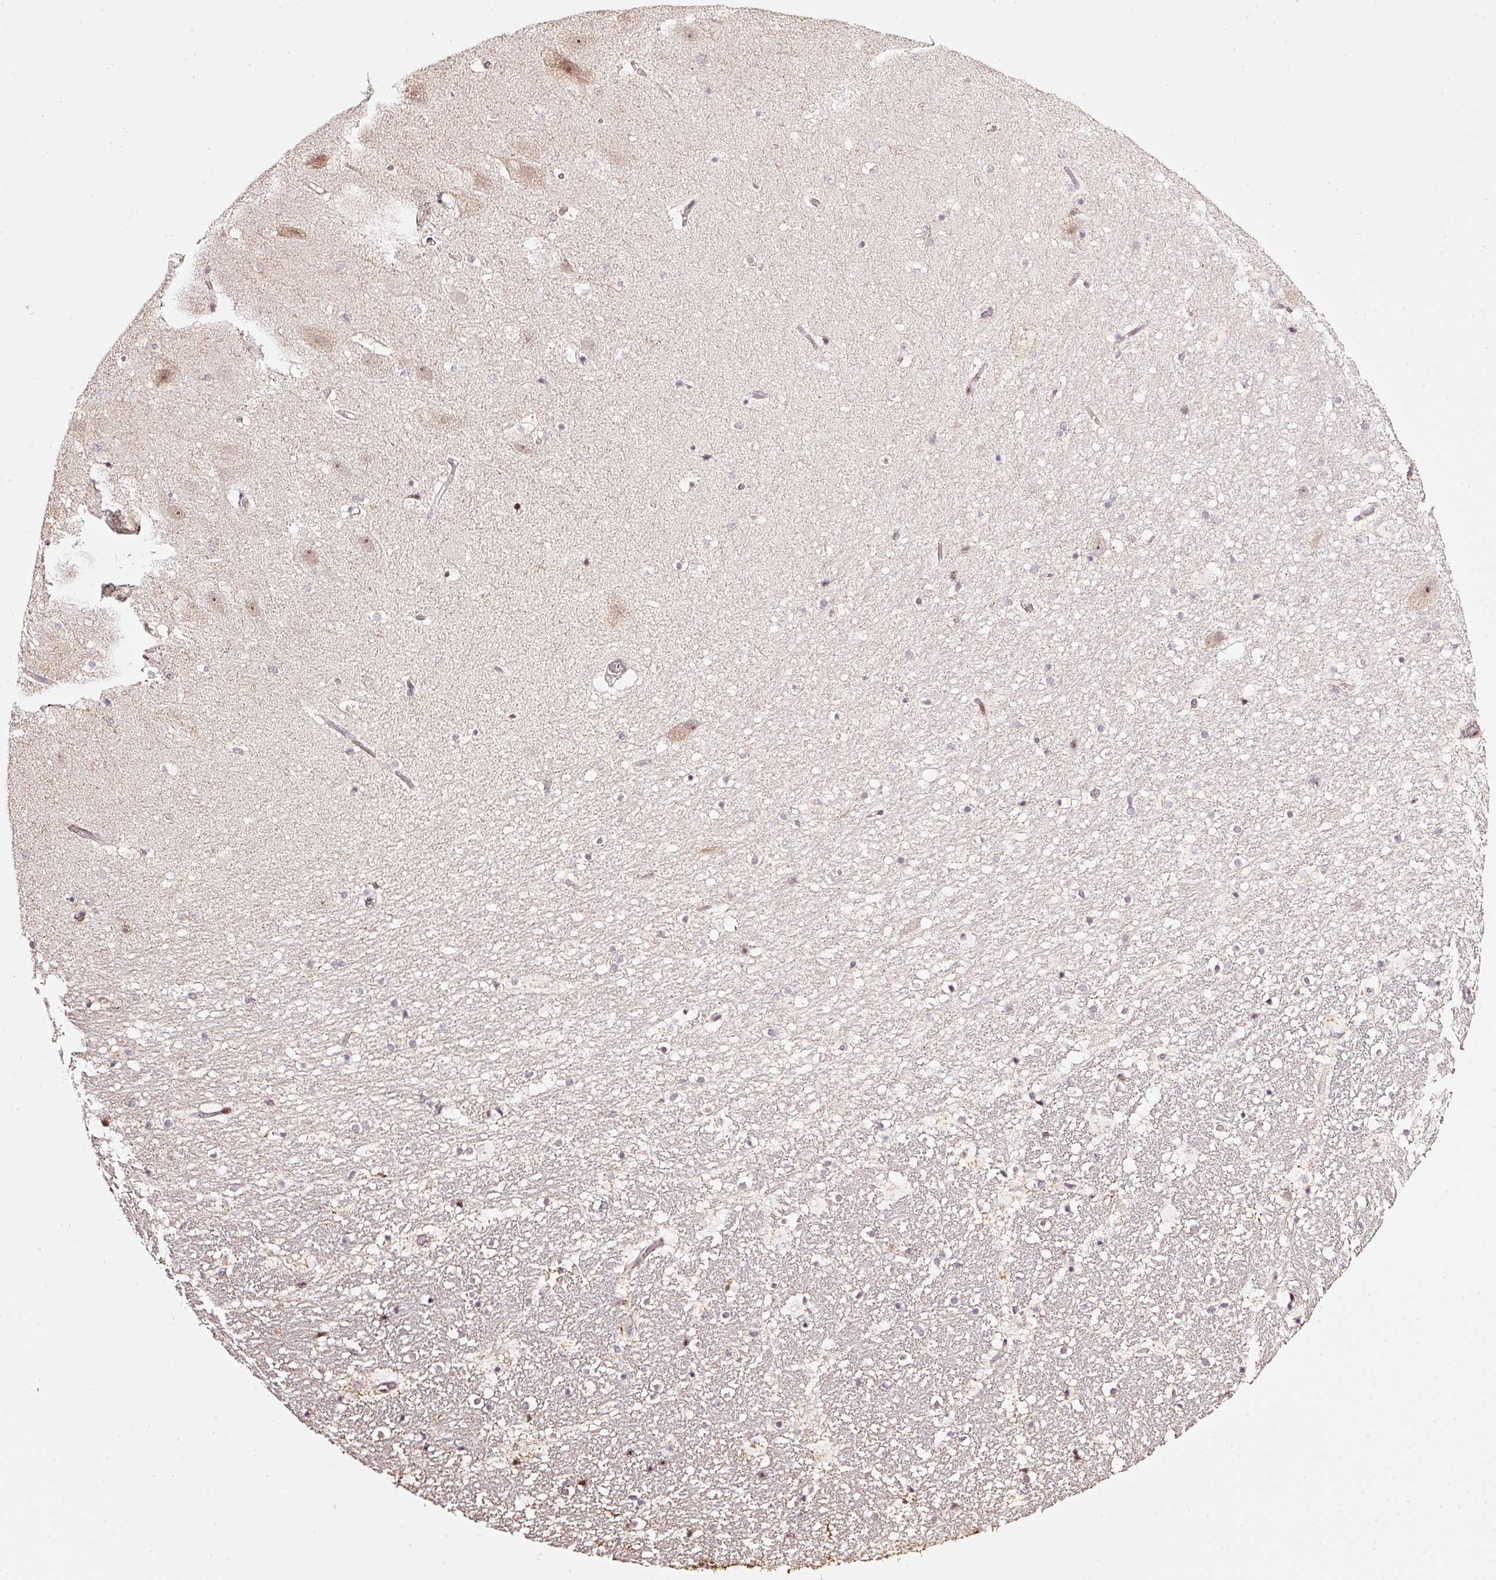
{"staining": {"intensity": "negative", "quantity": "none", "location": "none"}, "tissue": "hippocampus", "cell_type": "Glial cells", "image_type": "normal", "snomed": [{"axis": "morphology", "description": "Normal tissue, NOS"}, {"axis": "topography", "description": "Hippocampus"}], "caption": "An IHC micrograph of unremarkable hippocampus is shown. There is no staining in glial cells of hippocampus.", "gene": "RAB35", "patient": {"sex": "male", "age": 37}}